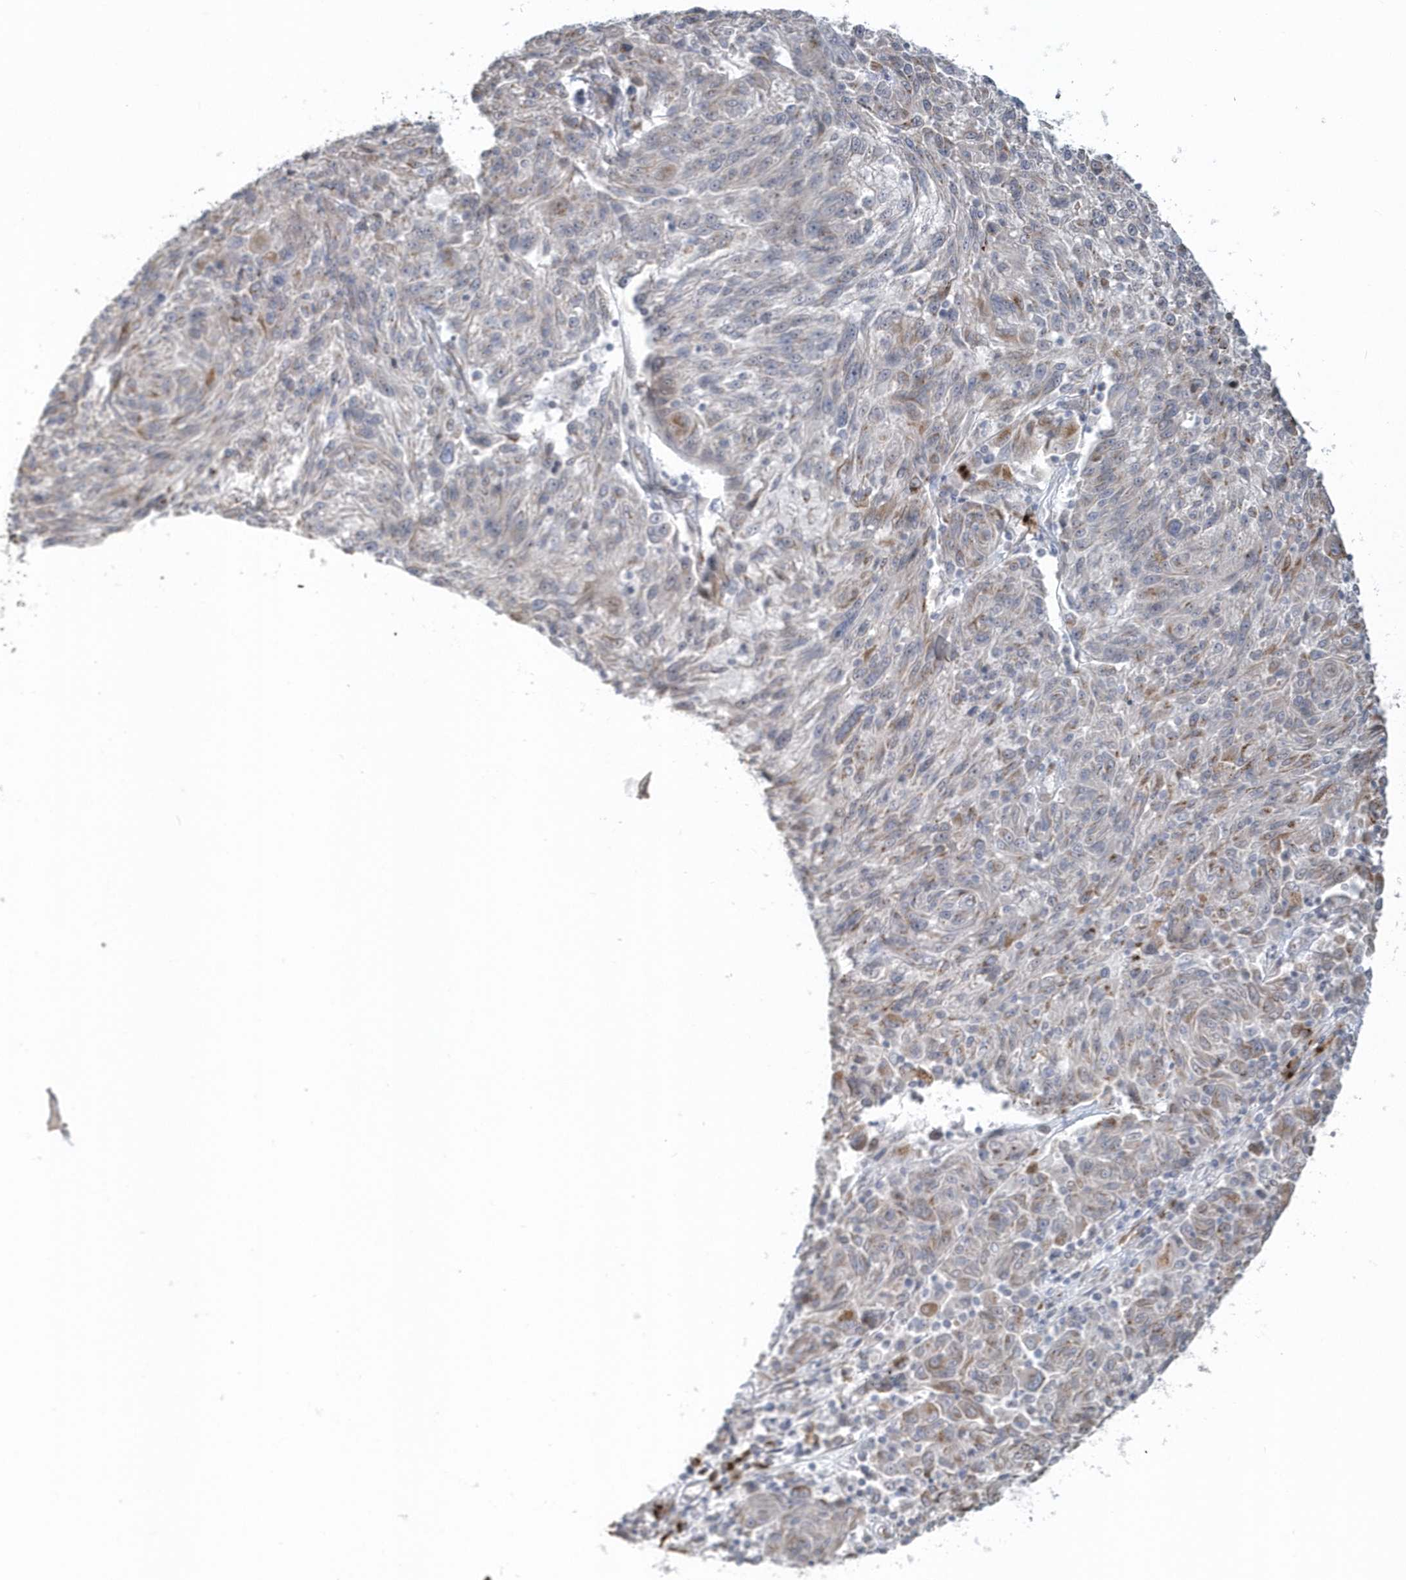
{"staining": {"intensity": "negative", "quantity": "none", "location": "none"}, "tissue": "melanoma", "cell_type": "Tumor cells", "image_type": "cancer", "snomed": [{"axis": "morphology", "description": "Malignant melanoma, NOS"}, {"axis": "topography", "description": "Skin"}], "caption": "An immunohistochemistry (IHC) photomicrograph of malignant melanoma is shown. There is no staining in tumor cells of malignant melanoma.", "gene": "DHFR", "patient": {"sex": "male", "age": 53}}